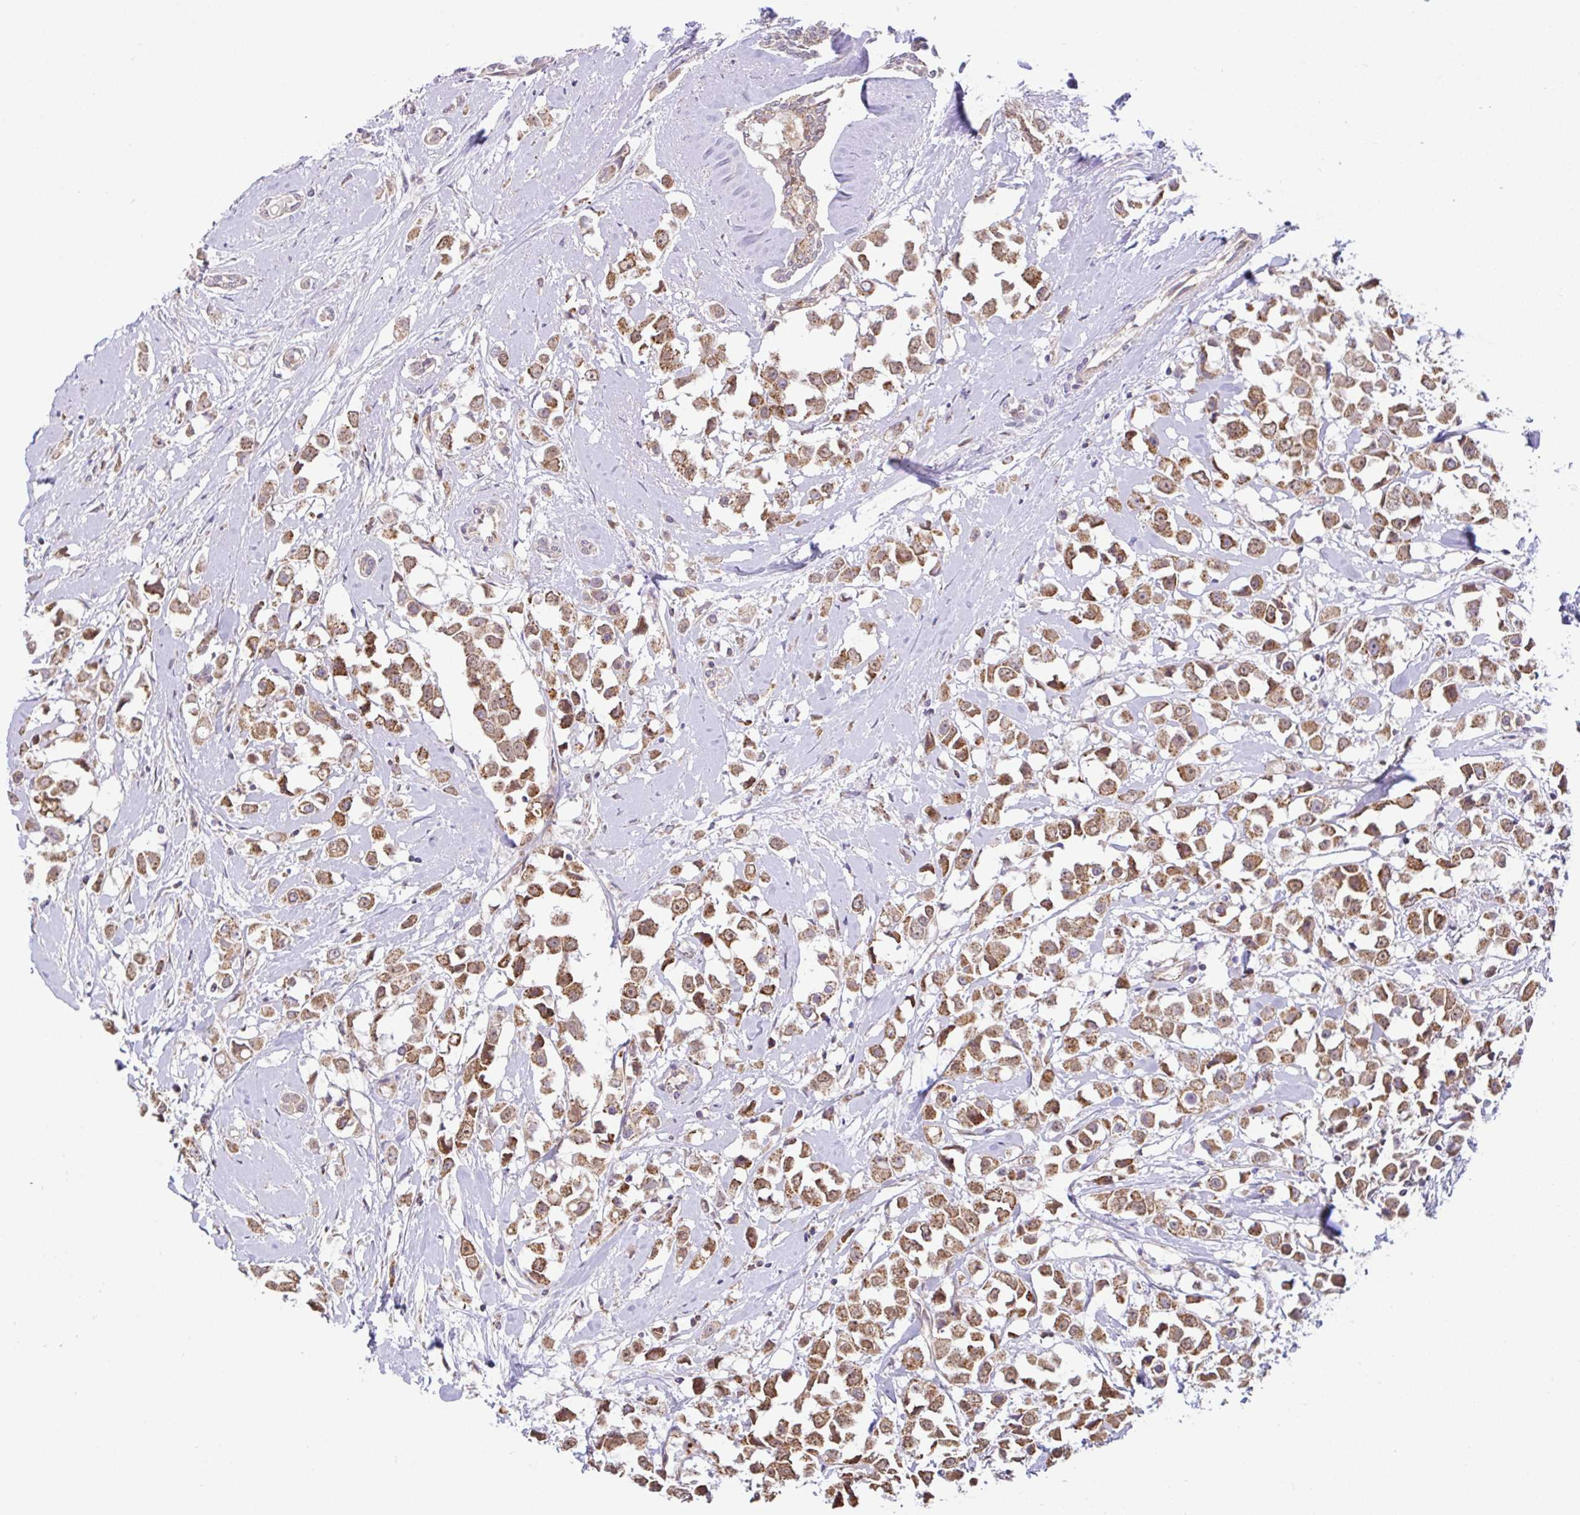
{"staining": {"intensity": "moderate", "quantity": ">75%", "location": "cytoplasmic/membranous"}, "tissue": "breast cancer", "cell_type": "Tumor cells", "image_type": "cancer", "snomed": [{"axis": "morphology", "description": "Duct carcinoma"}, {"axis": "topography", "description": "Breast"}], "caption": "Breast cancer (infiltrating ductal carcinoma) was stained to show a protein in brown. There is medium levels of moderate cytoplasmic/membranous staining in approximately >75% of tumor cells.", "gene": "DLEU7", "patient": {"sex": "female", "age": 61}}